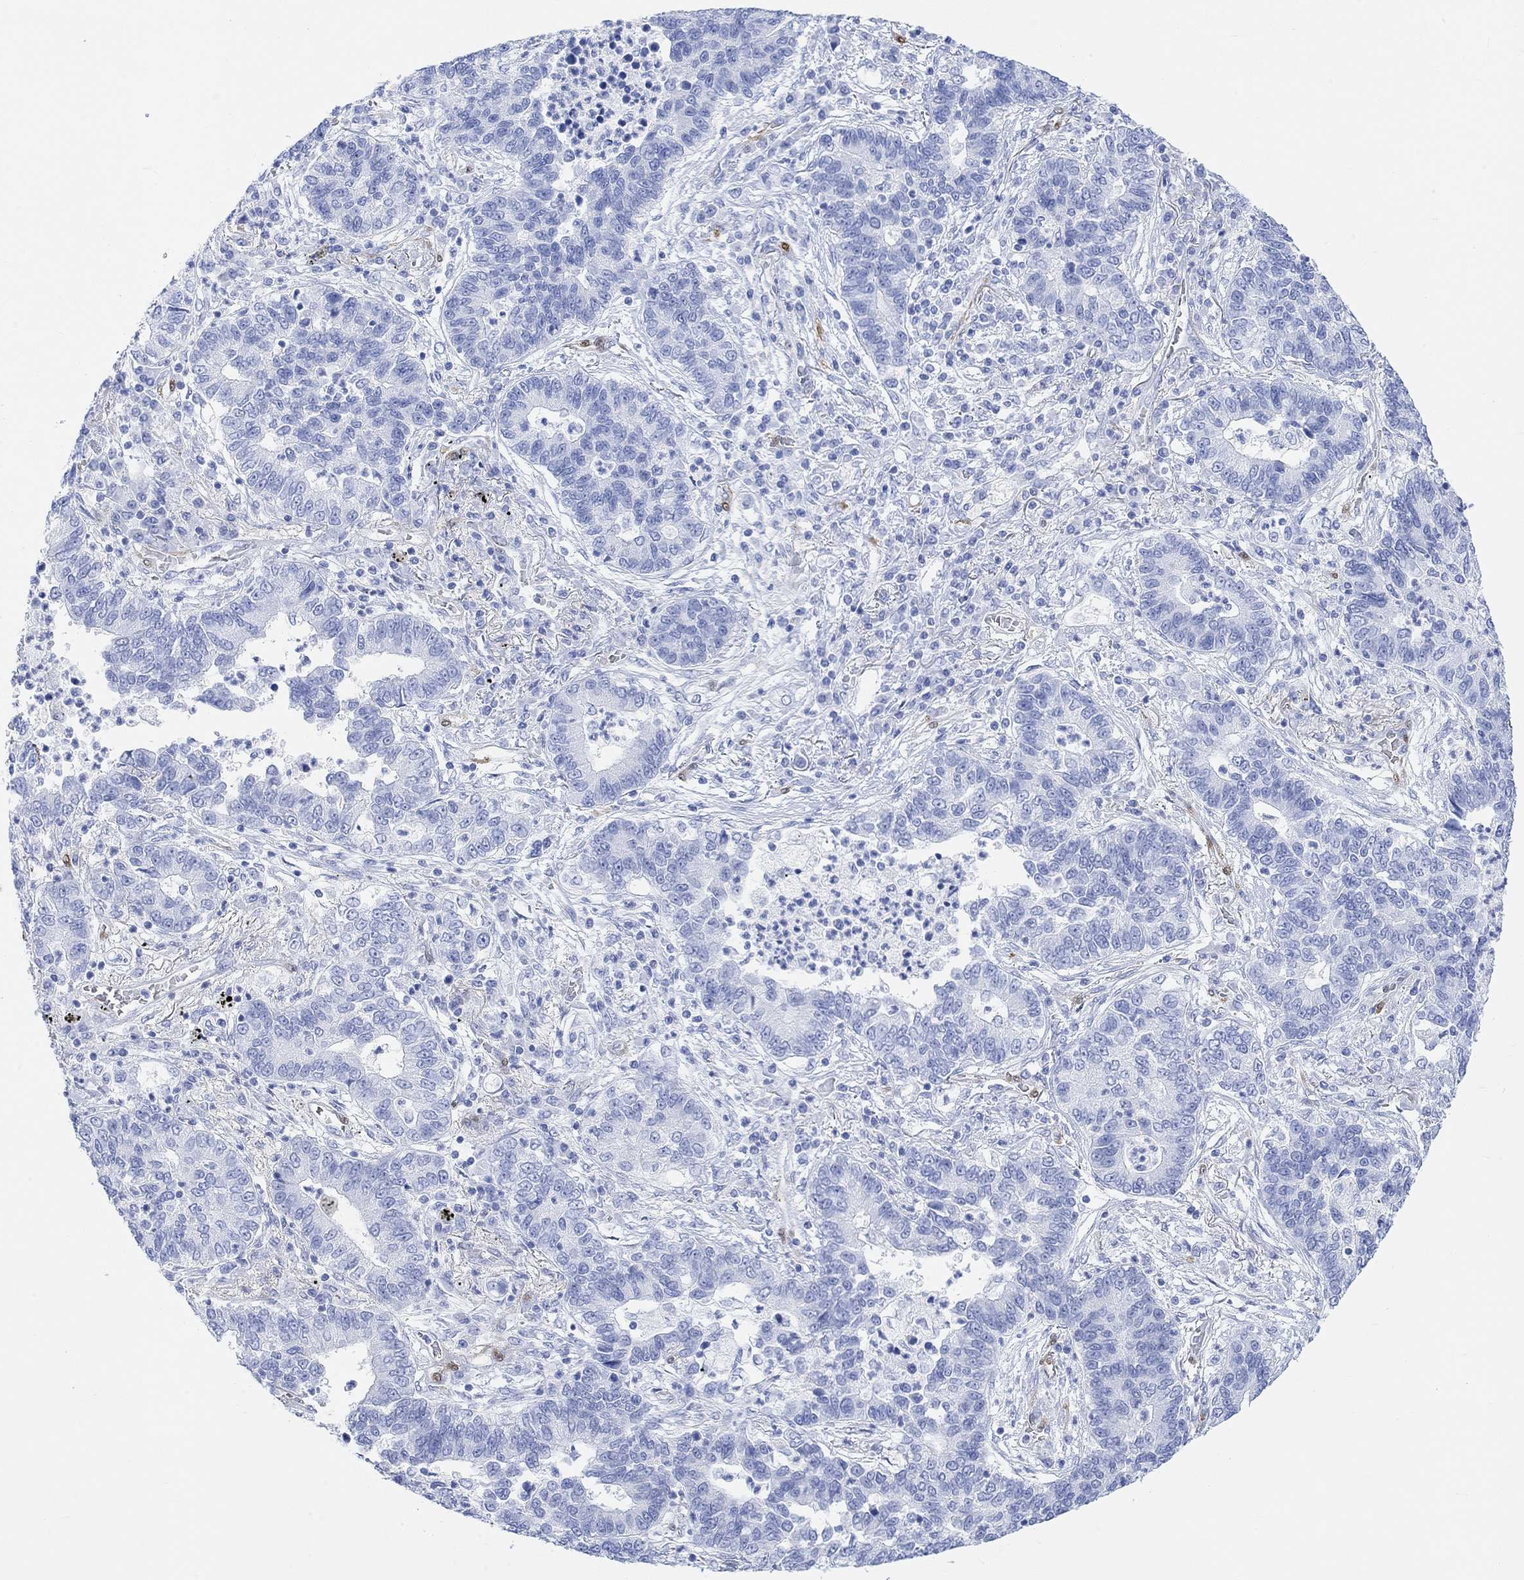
{"staining": {"intensity": "negative", "quantity": "none", "location": "none"}, "tissue": "lung cancer", "cell_type": "Tumor cells", "image_type": "cancer", "snomed": [{"axis": "morphology", "description": "Adenocarcinoma, NOS"}, {"axis": "topography", "description": "Lung"}], "caption": "Tumor cells are negative for protein expression in human adenocarcinoma (lung). Brightfield microscopy of IHC stained with DAB (3,3'-diaminobenzidine) (brown) and hematoxylin (blue), captured at high magnification.", "gene": "TPPP3", "patient": {"sex": "female", "age": 57}}